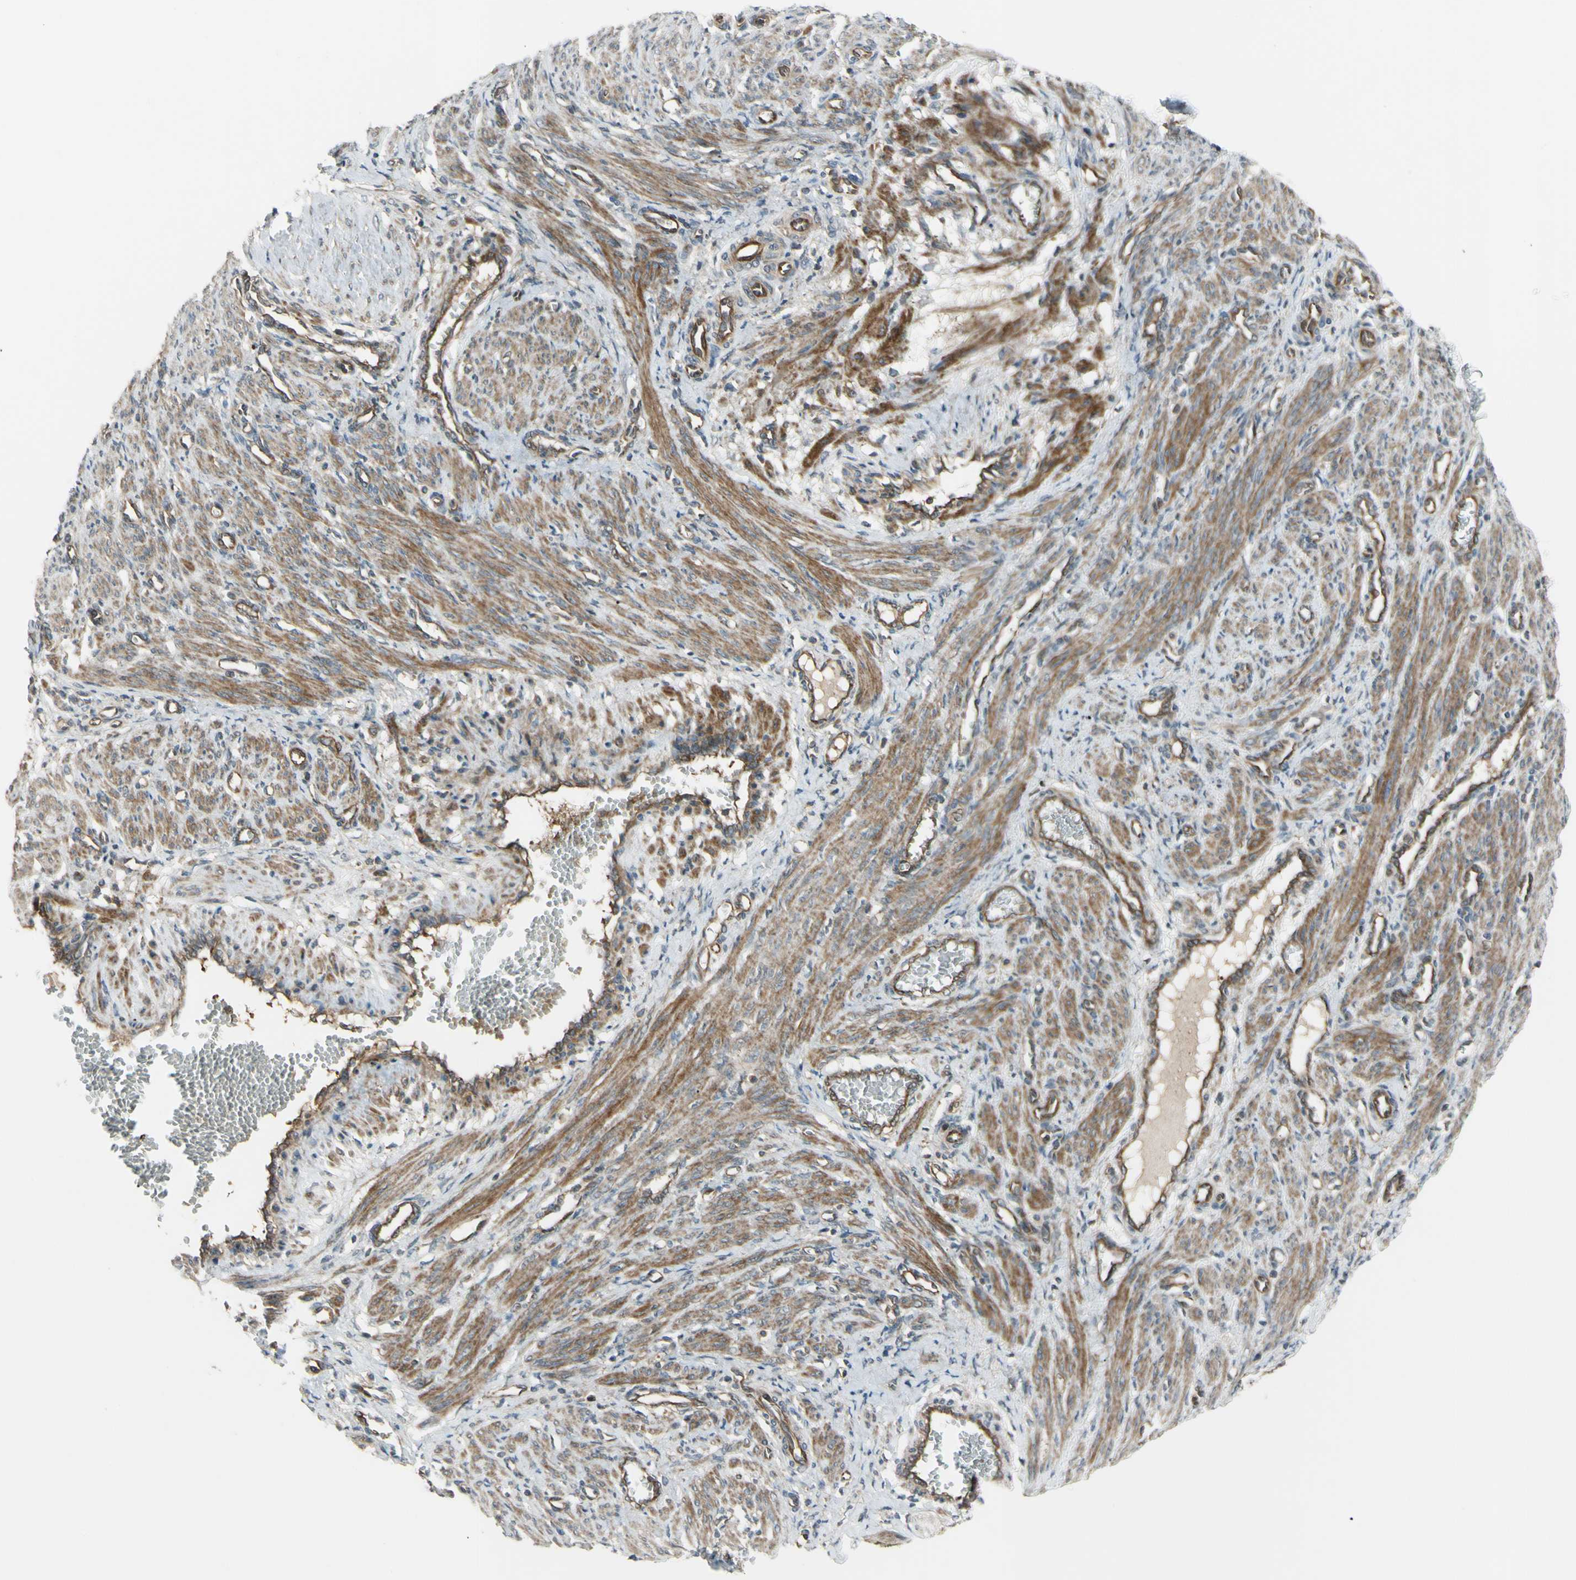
{"staining": {"intensity": "moderate", "quantity": ">75%", "location": "cytoplasmic/membranous"}, "tissue": "smooth muscle", "cell_type": "Smooth muscle cells", "image_type": "normal", "snomed": [{"axis": "morphology", "description": "Normal tissue, NOS"}, {"axis": "topography", "description": "Endometrium"}], "caption": "High-power microscopy captured an immunohistochemistry (IHC) histopathology image of benign smooth muscle, revealing moderate cytoplasmic/membranous staining in about >75% of smooth muscle cells.", "gene": "FLII", "patient": {"sex": "female", "age": 33}}